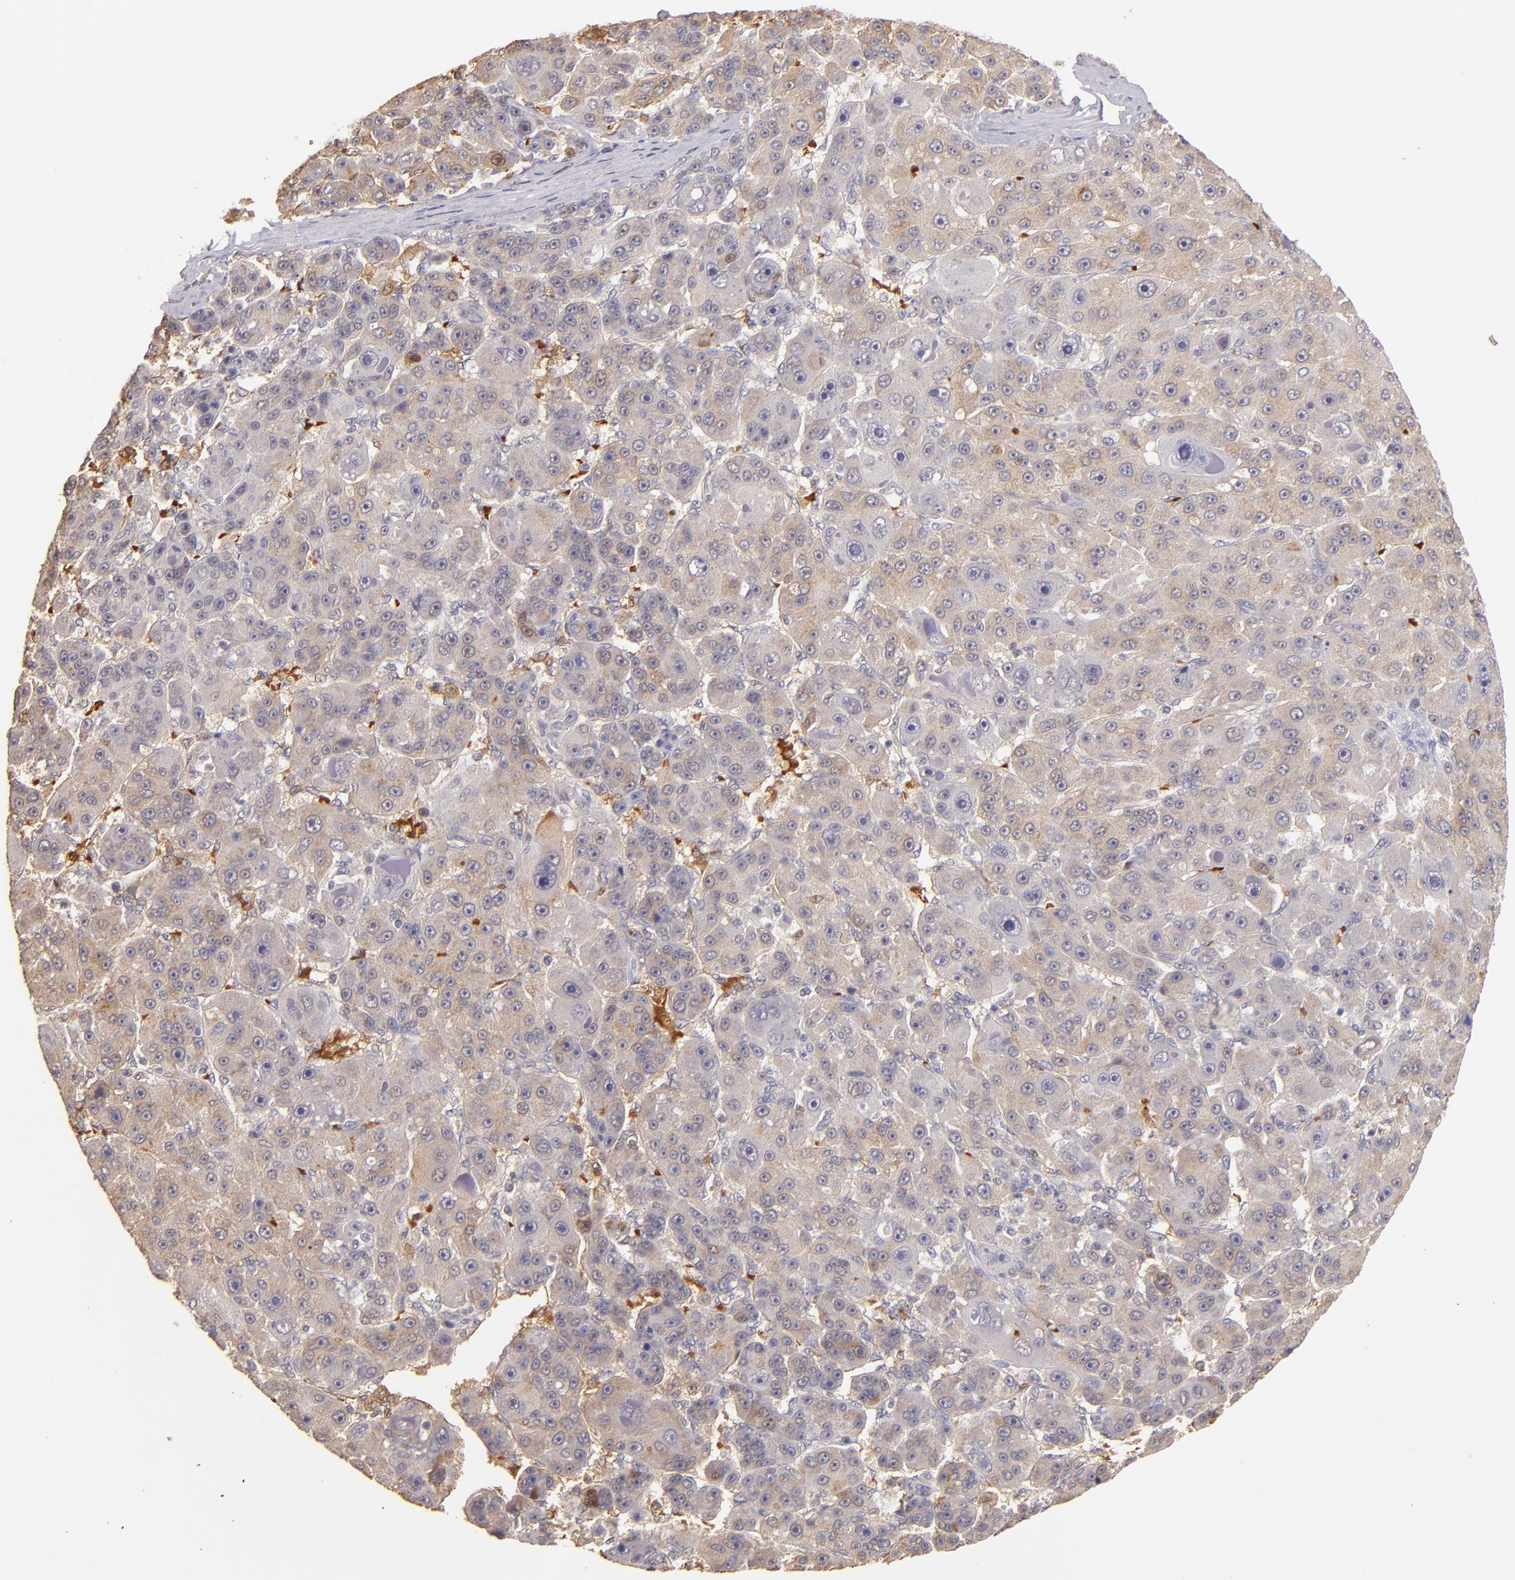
{"staining": {"intensity": "moderate", "quantity": "25%-75%", "location": "cytoplasmic/membranous"}, "tissue": "liver cancer", "cell_type": "Tumor cells", "image_type": "cancer", "snomed": [{"axis": "morphology", "description": "Carcinoma, Hepatocellular, NOS"}, {"axis": "topography", "description": "Liver"}], "caption": "Tumor cells display moderate cytoplasmic/membranous positivity in approximately 25%-75% of cells in liver hepatocellular carcinoma. Nuclei are stained in blue.", "gene": "SERPINC1", "patient": {"sex": "male", "age": 76}}